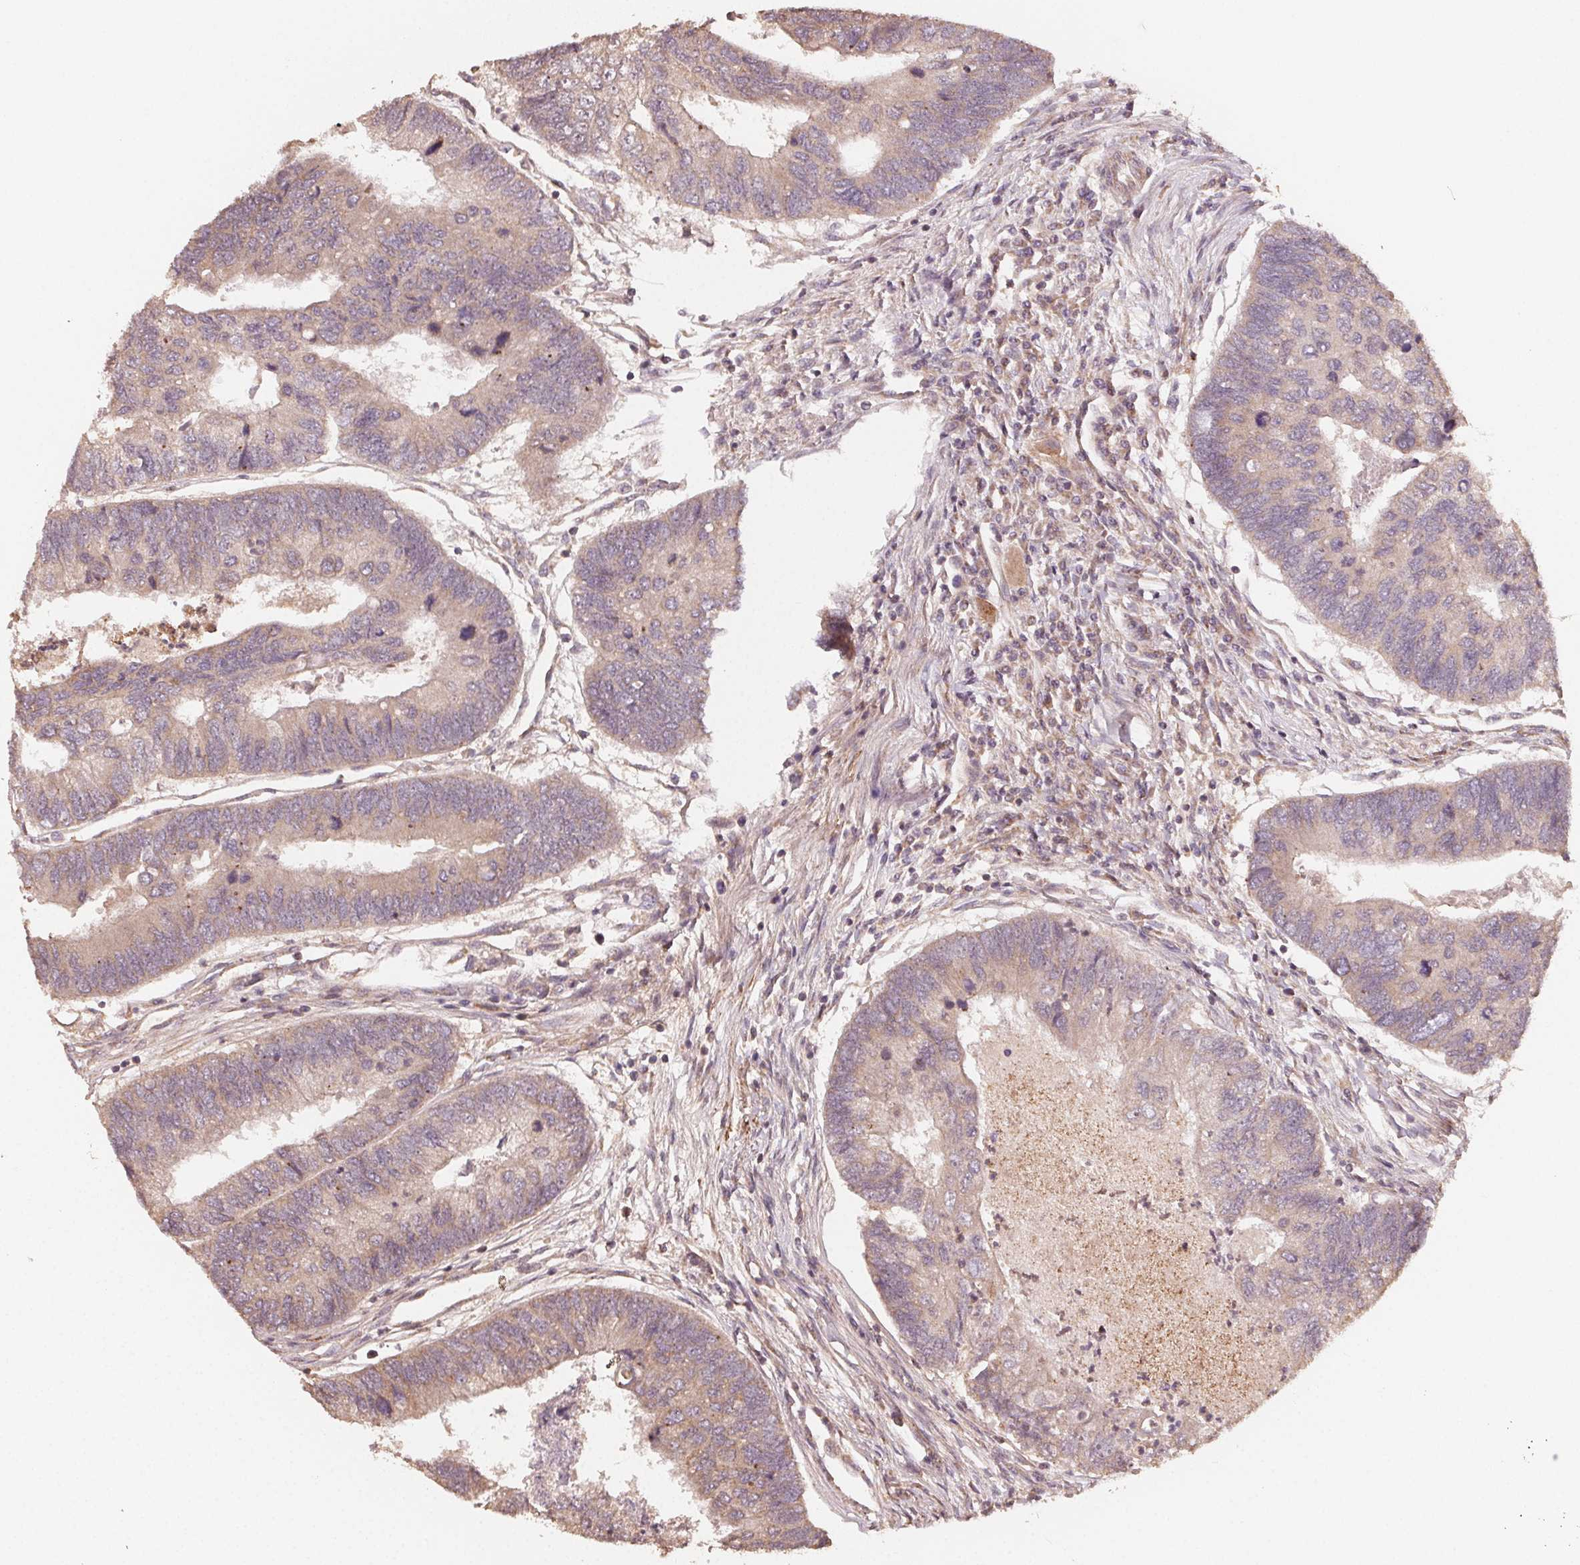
{"staining": {"intensity": "weak", "quantity": "25%-75%", "location": "cytoplasmic/membranous"}, "tissue": "colorectal cancer", "cell_type": "Tumor cells", "image_type": "cancer", "snomed": [{"axis": "morphology", "description": "Adenocarcinoma, NOS"}, {"axis": "topography", "description": "Colon"}], "caption": "This is a micrograph of immunohistochemistry staining of colorectal cancer (adenocarcinoma), which shows weak expression in the cytoplasmic/membranous of tumor cells.", "gene": "WBP2", "patient": {"sex": "female", "age": 67}}